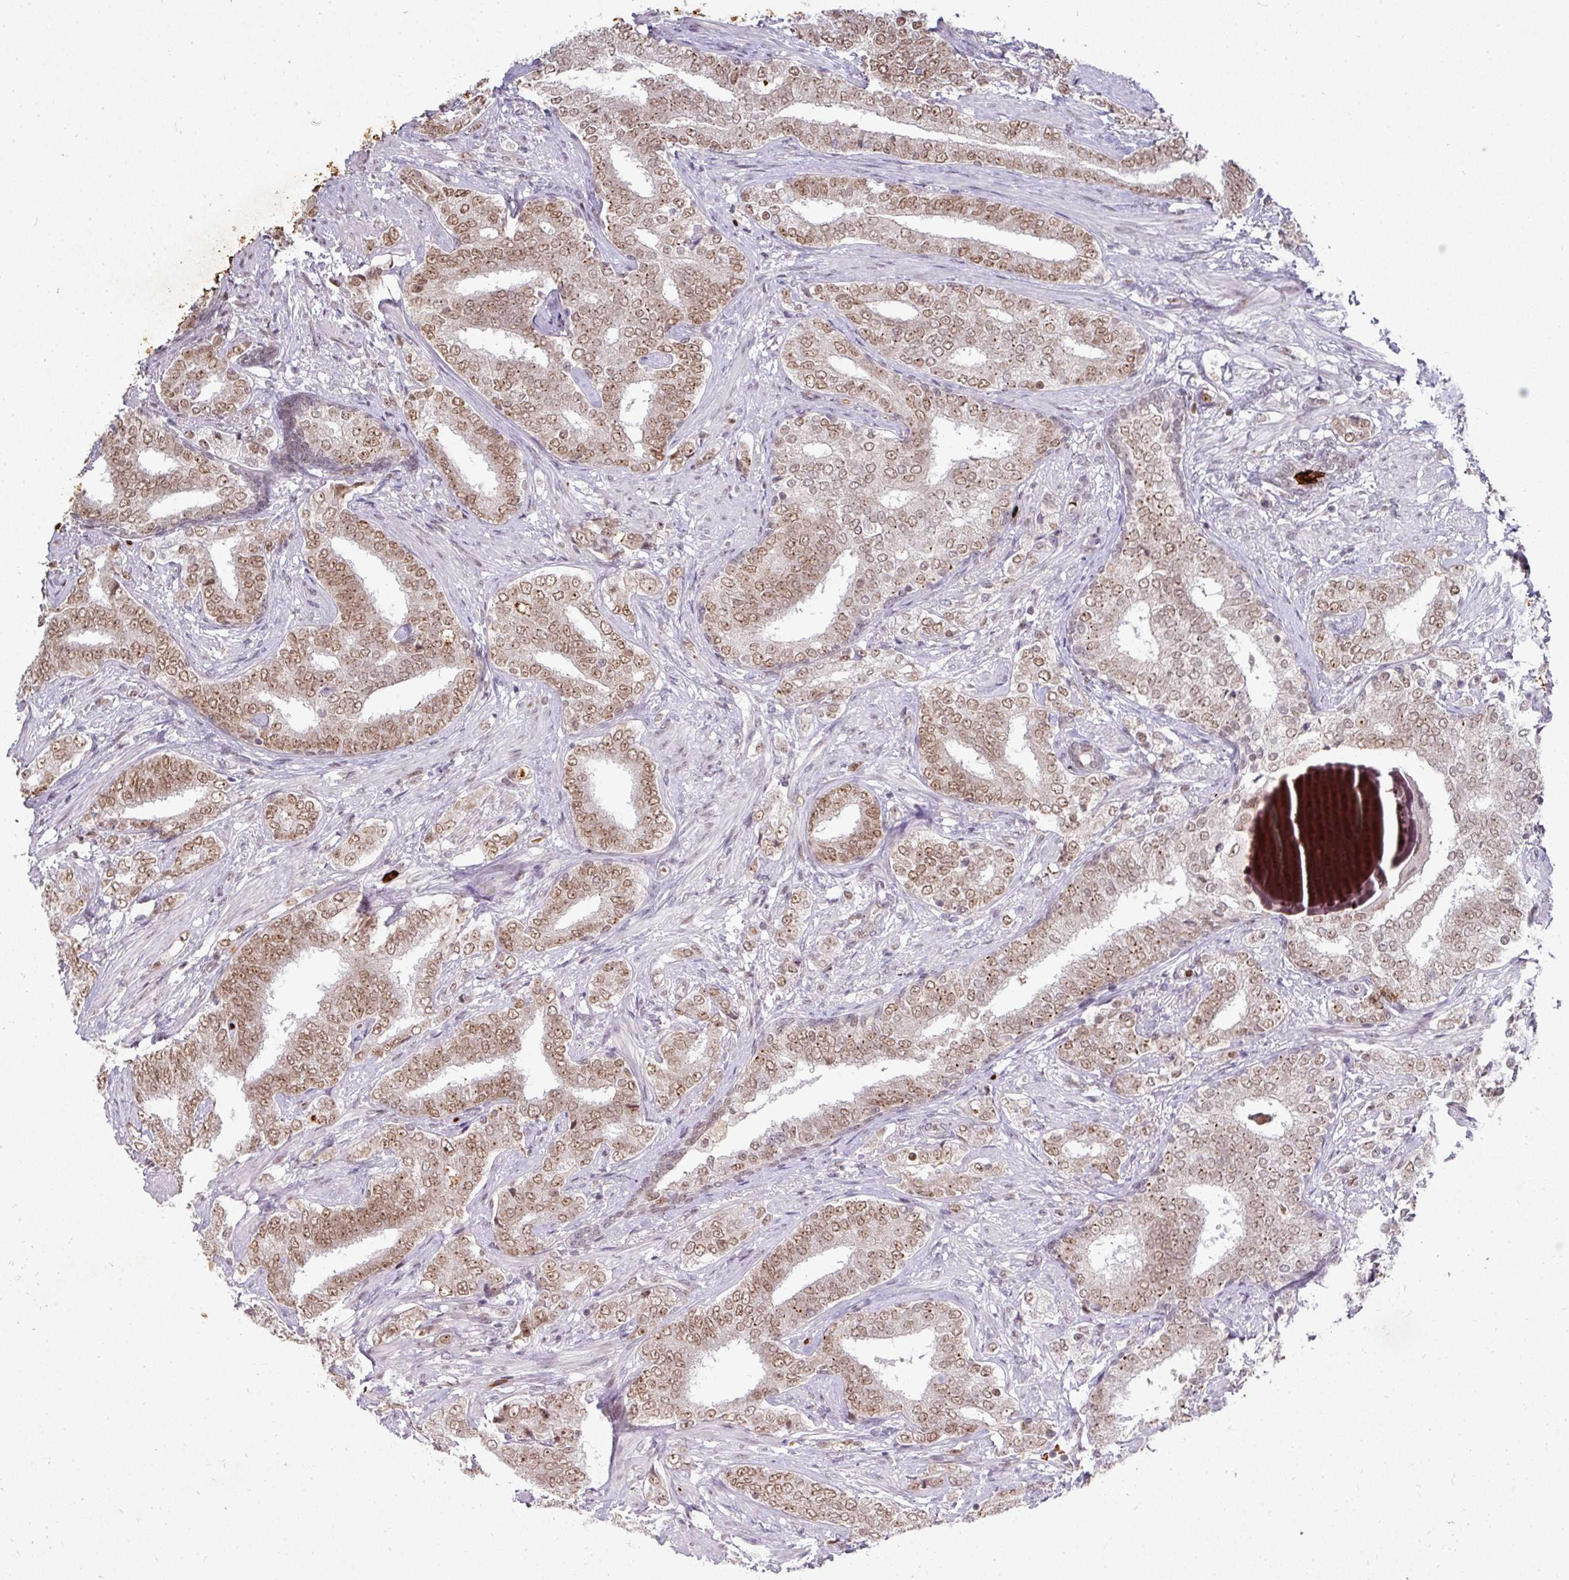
{"staining": {"intensity": "moderate", "quantity": ">75%", "location": "nuclear"}, "tissue": "prostate cancer", "cell_type": "Tumor cells", "image_type": "cancer", "snomed": [{"axis": "morphology", "description": "Adenocarcinoma, High grade"}, {"axis": "topography", "description": "Prostate"}], "caption": "Immunohistochemical staining of human prostate cancer (adenocarcinoma (high-grade)) exhibits medium levels of moderate nuclear staining in about >75% of tumor cells.", "gene": "NEIL1", "patient": {"sex": "male", "age": 72}}